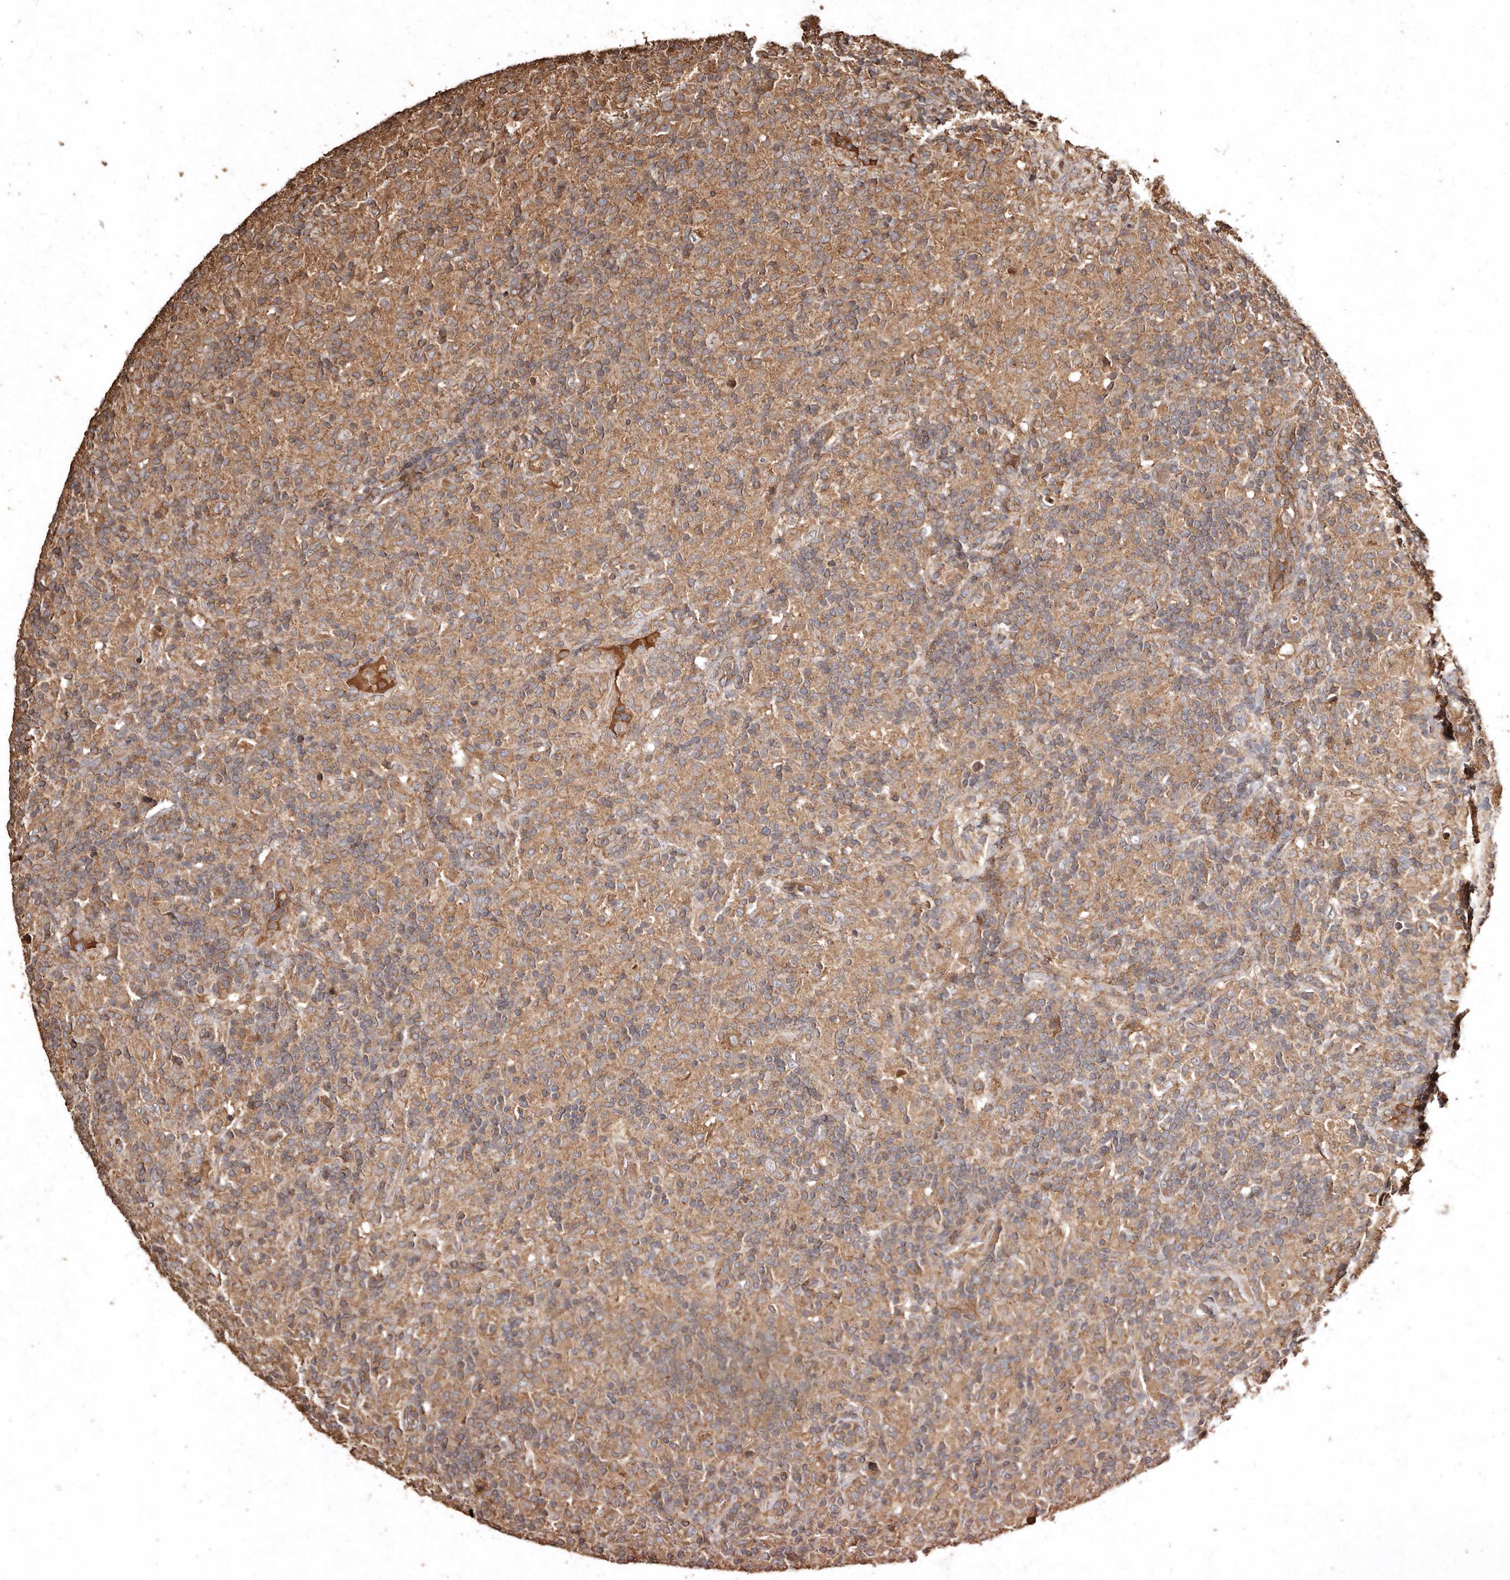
{"staining": {"intensity": "moderate", "quantity": "25%-75%", "location": "cytoplasmic/membranous"}, "tissue": "lymphoma", "cell_type": "Tumor cells", "image_type": "cancer", "snomed": [{"axis": "morphology", "description": "Hodgkin's disease, NOS"}, {"axis": "topography", "description": "Lymph node"}], "caption": "A photomicrograph showing moderate cytoplasmic/membranous positivity in about 25%-75% of tumor cells in Hodgkin's disease, as visualized by brown immunohistochemical staining.", "gene": "FARS2", "patient": {"sex": "male", "age": 70}}